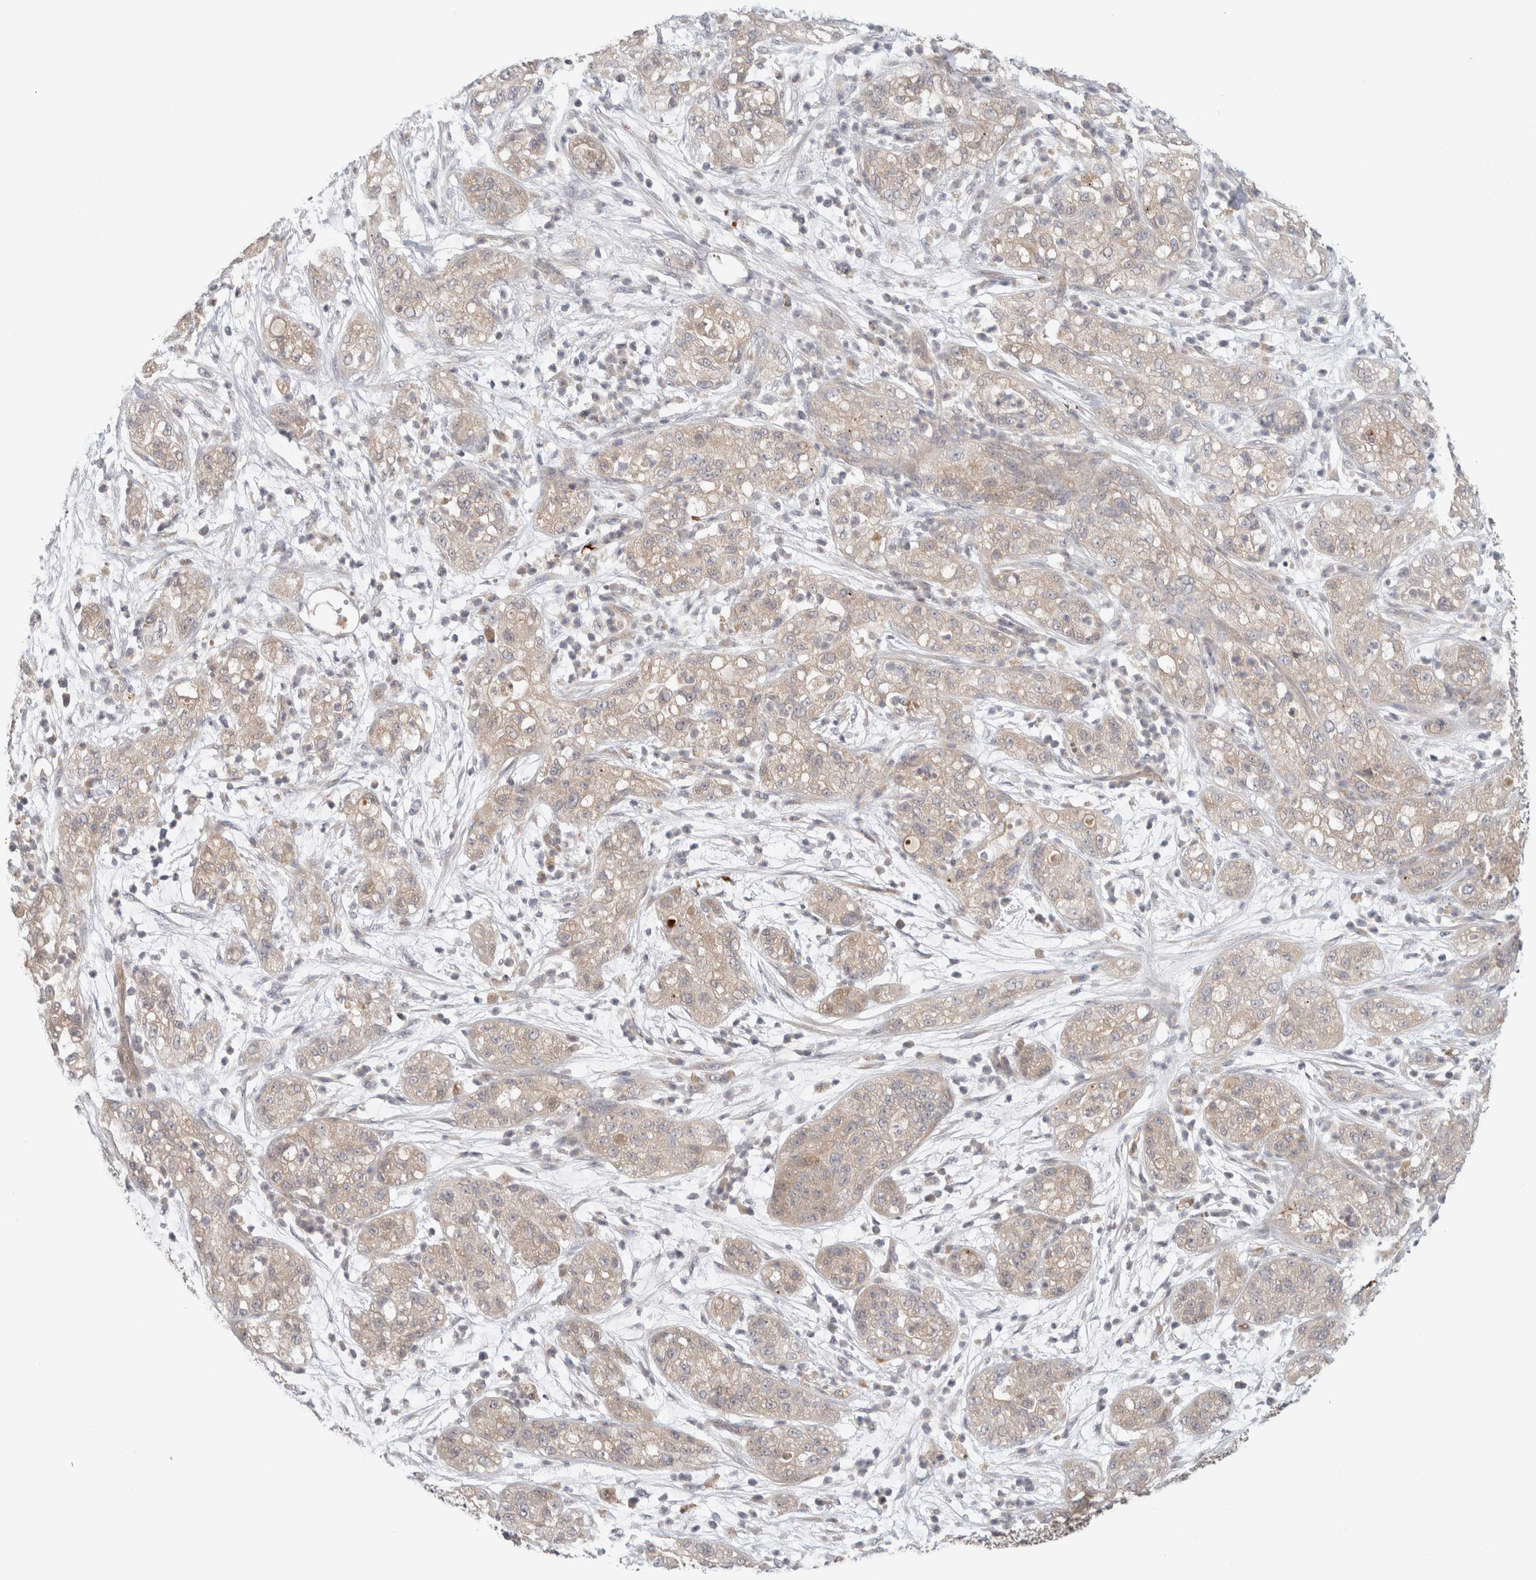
{"staining": {"intensity": "weak", "quantity": "25%-75%", "location": "cytoplasmic/membranous"}, "tissue": "pancreatic cancer", "cell_type": "Tumor cells", "image_type": "cancer", "snomed": [{"axis": "morphology", "description": "Adenocarcinoma, NOS"}, {"axis": "topography", "description": "Pancreas"}], "caption": "The image displays a brown stain indicating the presence of a protein in the cytoplasmic/membranous of tumor cells in pancreatic cancer. Immunohistochemistry stains the protein of interest in brown and the nuclei are stained blue.", "gene": "SGK1", "patient": {"sex": "female", "age": 78}}